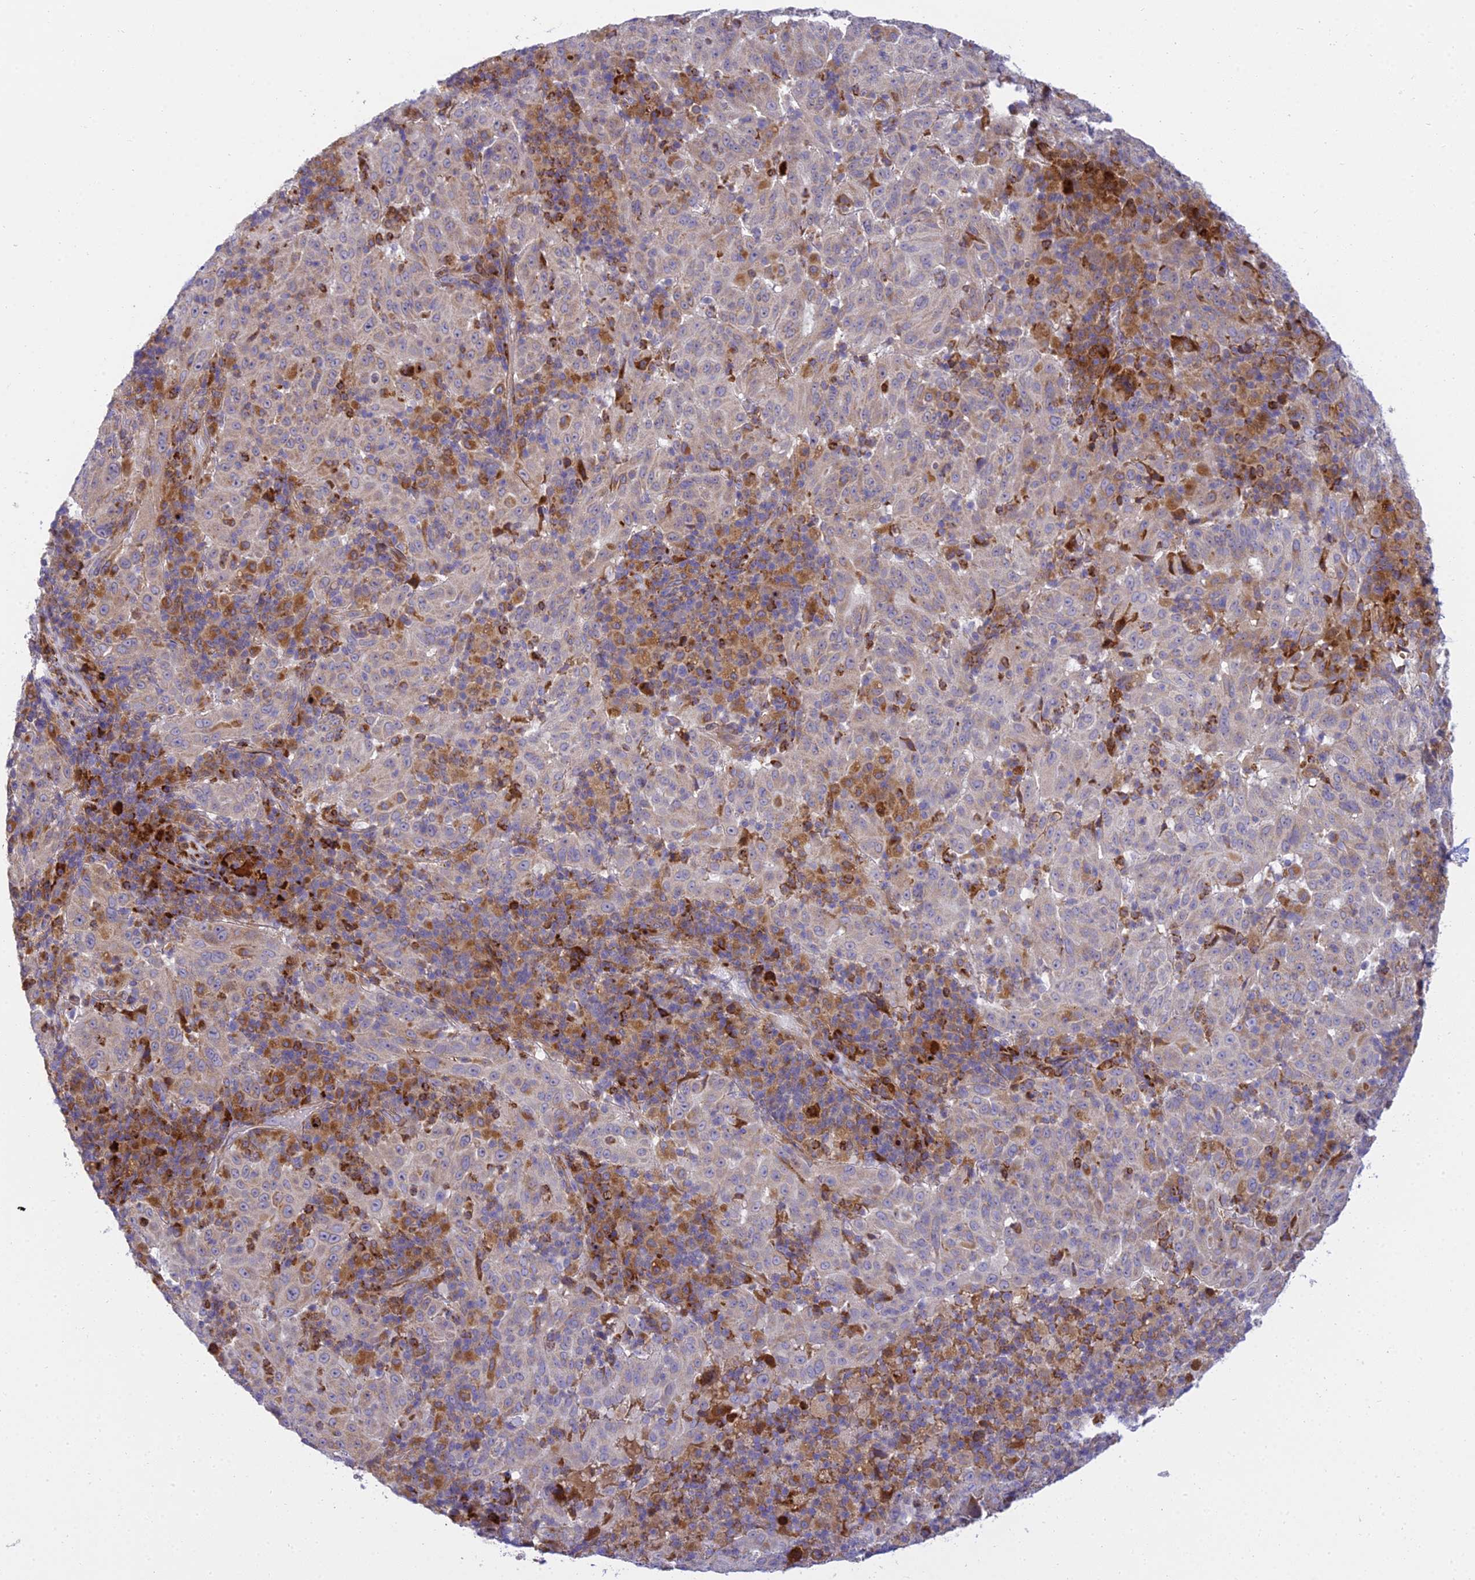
{"staining": {"intensity": "weak", "quantity": "<25%", "location": "cytoplasmic/membranous"}, "tissue": "pancreatic cancer", "cell_type": "Tumor cells", "image_type": "cancer", "snomed": [{"axis": "morphology", "description": "Adenocarcinoma, NOS"}, {"axis": "topography", "description": "Pancreas"}], "caption": "Tumor cells show no significant protein positivity in pancreatic cancer (adenocarcinoma).", "gene": "CLCN7", "patient": {"sex": "male", "age": 63}}